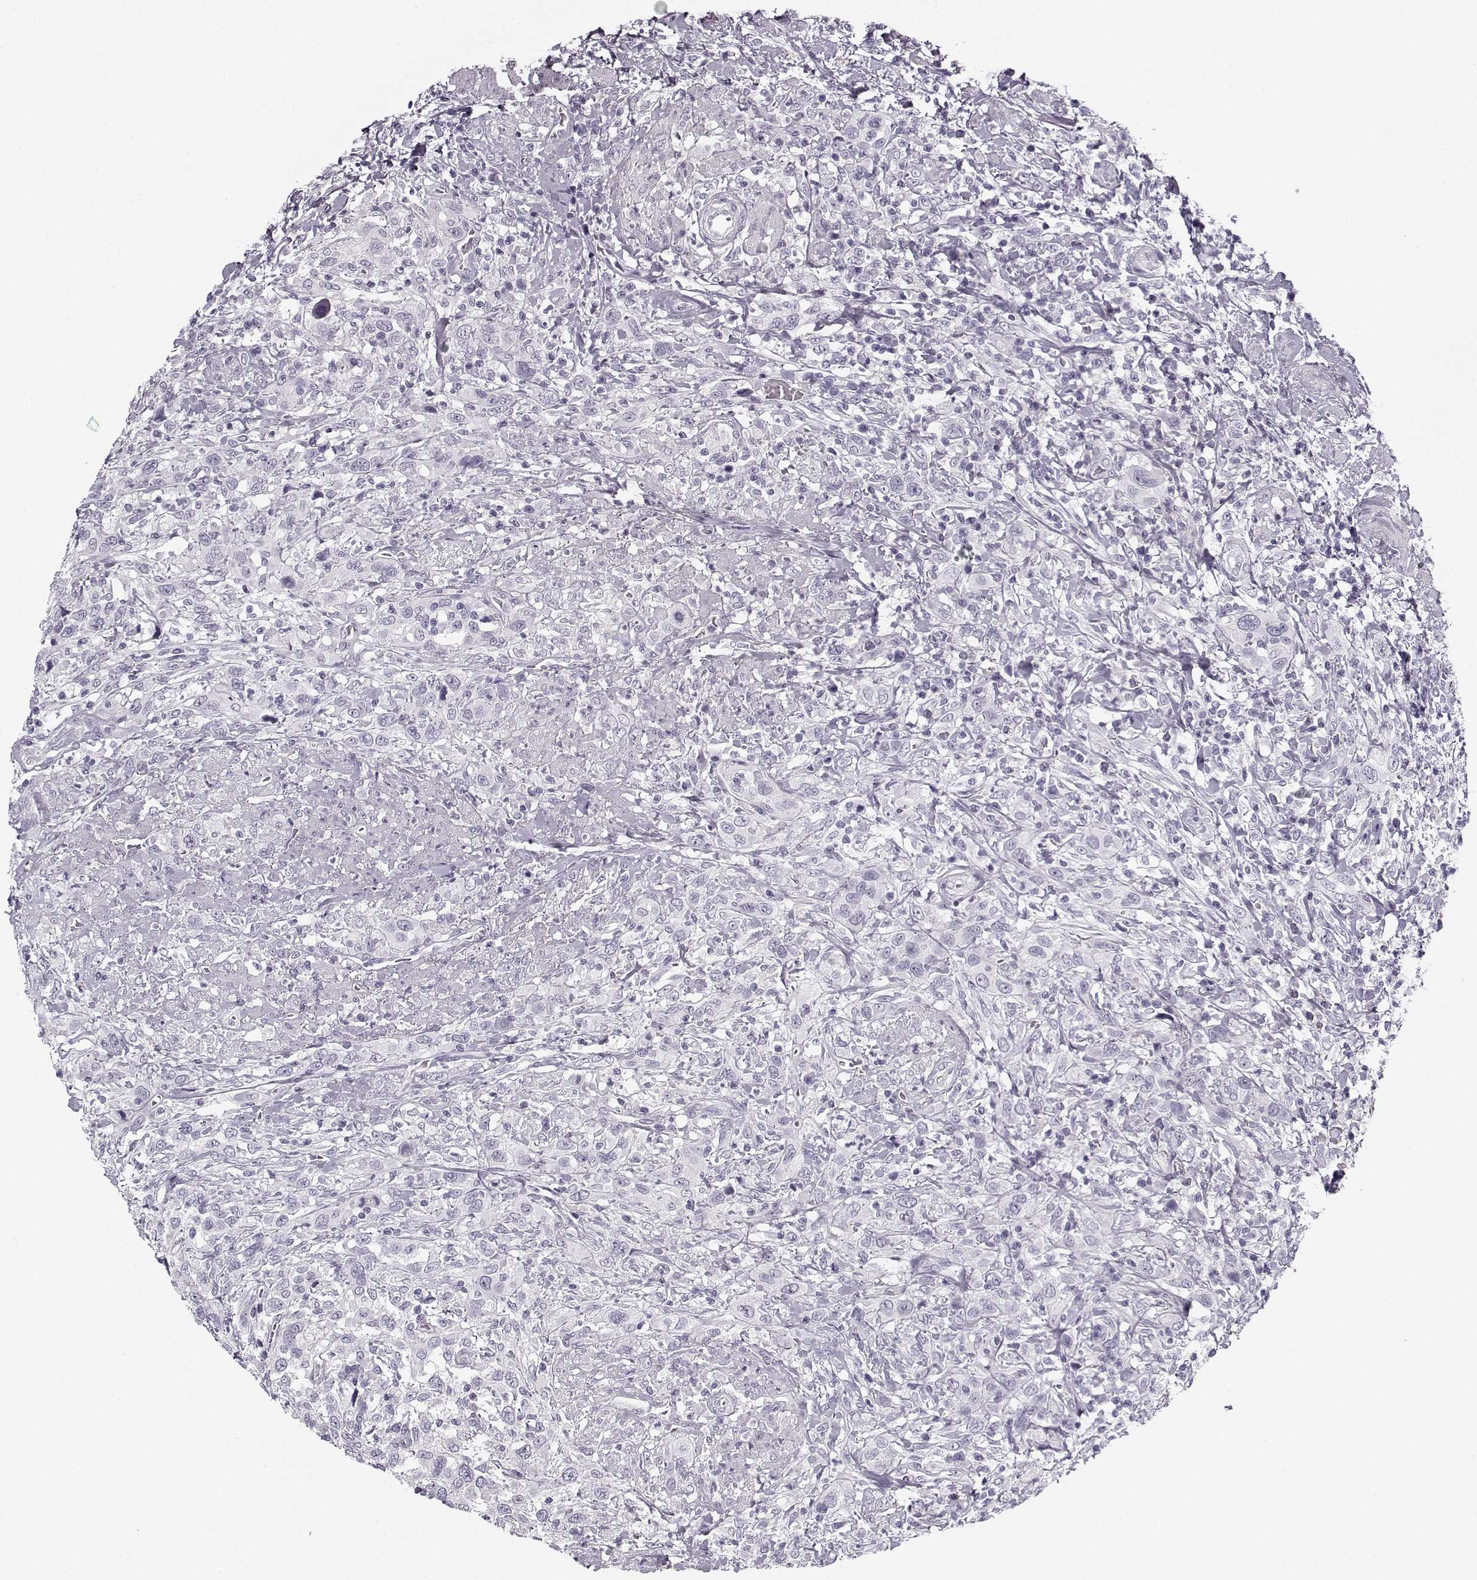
{"staining": {"intensity": "negative", "quantity": "none", "location": "none"}, "tissue": "urothelial cancer", "cell_type": "Tumor cells", "image_type": "cancer", "snomed": [{"axis": "morphology", "description": "Urothelial carcinoma, NOS"}, {"axis": "morphology", "description": "Urothelial carcinoma, High grade"}, {"axis": "topography", "description": "Urinary bladder"}], "caption": "A photomicrograph of human urothelial cancer is negative for staining in tumor cells.", "gene": "PNMT", "patient": {"sex": "female", "age": 64}}